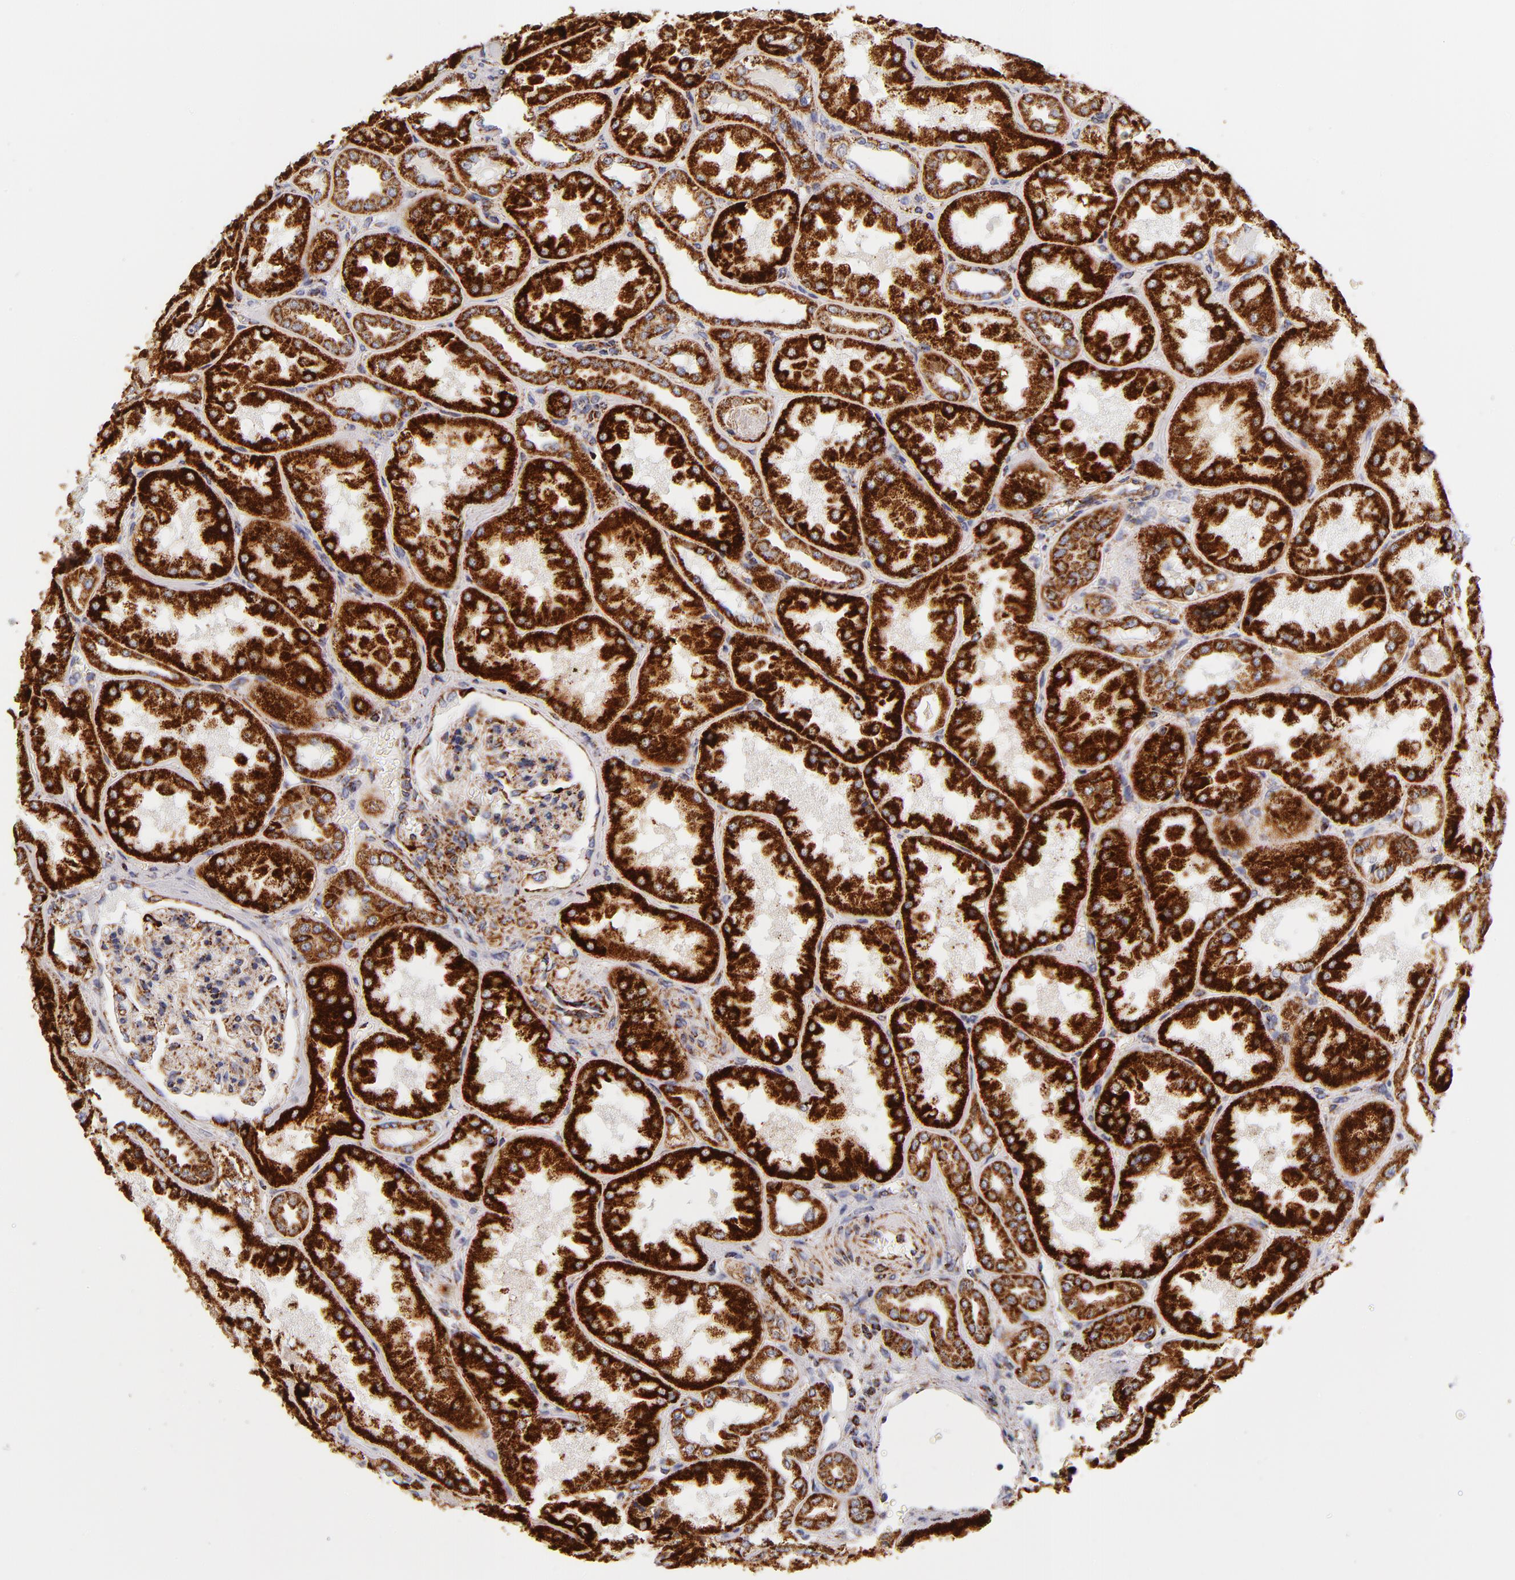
{"staining": {"intensity": "moderate", "quantity": ">75%", "location": "cytoplasmic/membranous"}, "tissue": "kidney", "cell_type": "Cells in glomeruli", "image_type": "normal", "snomed": [{"axis": "morphology", "description": "Normal tissue, NOS"}, {"axis": "topography", "description": "Kidney"}], "caption": "High-magnification brightfield microscopy of unremarkable kidney stained with DAB (brown) and counterstained with hematoxylin (blue). cells in glomeruli exhibit moderate cytoplasmic/membranous staining is appreciated in approximately>75% of cells.", "gene": "ECHS1", "patient": {"sex": "female", "age": 56}}